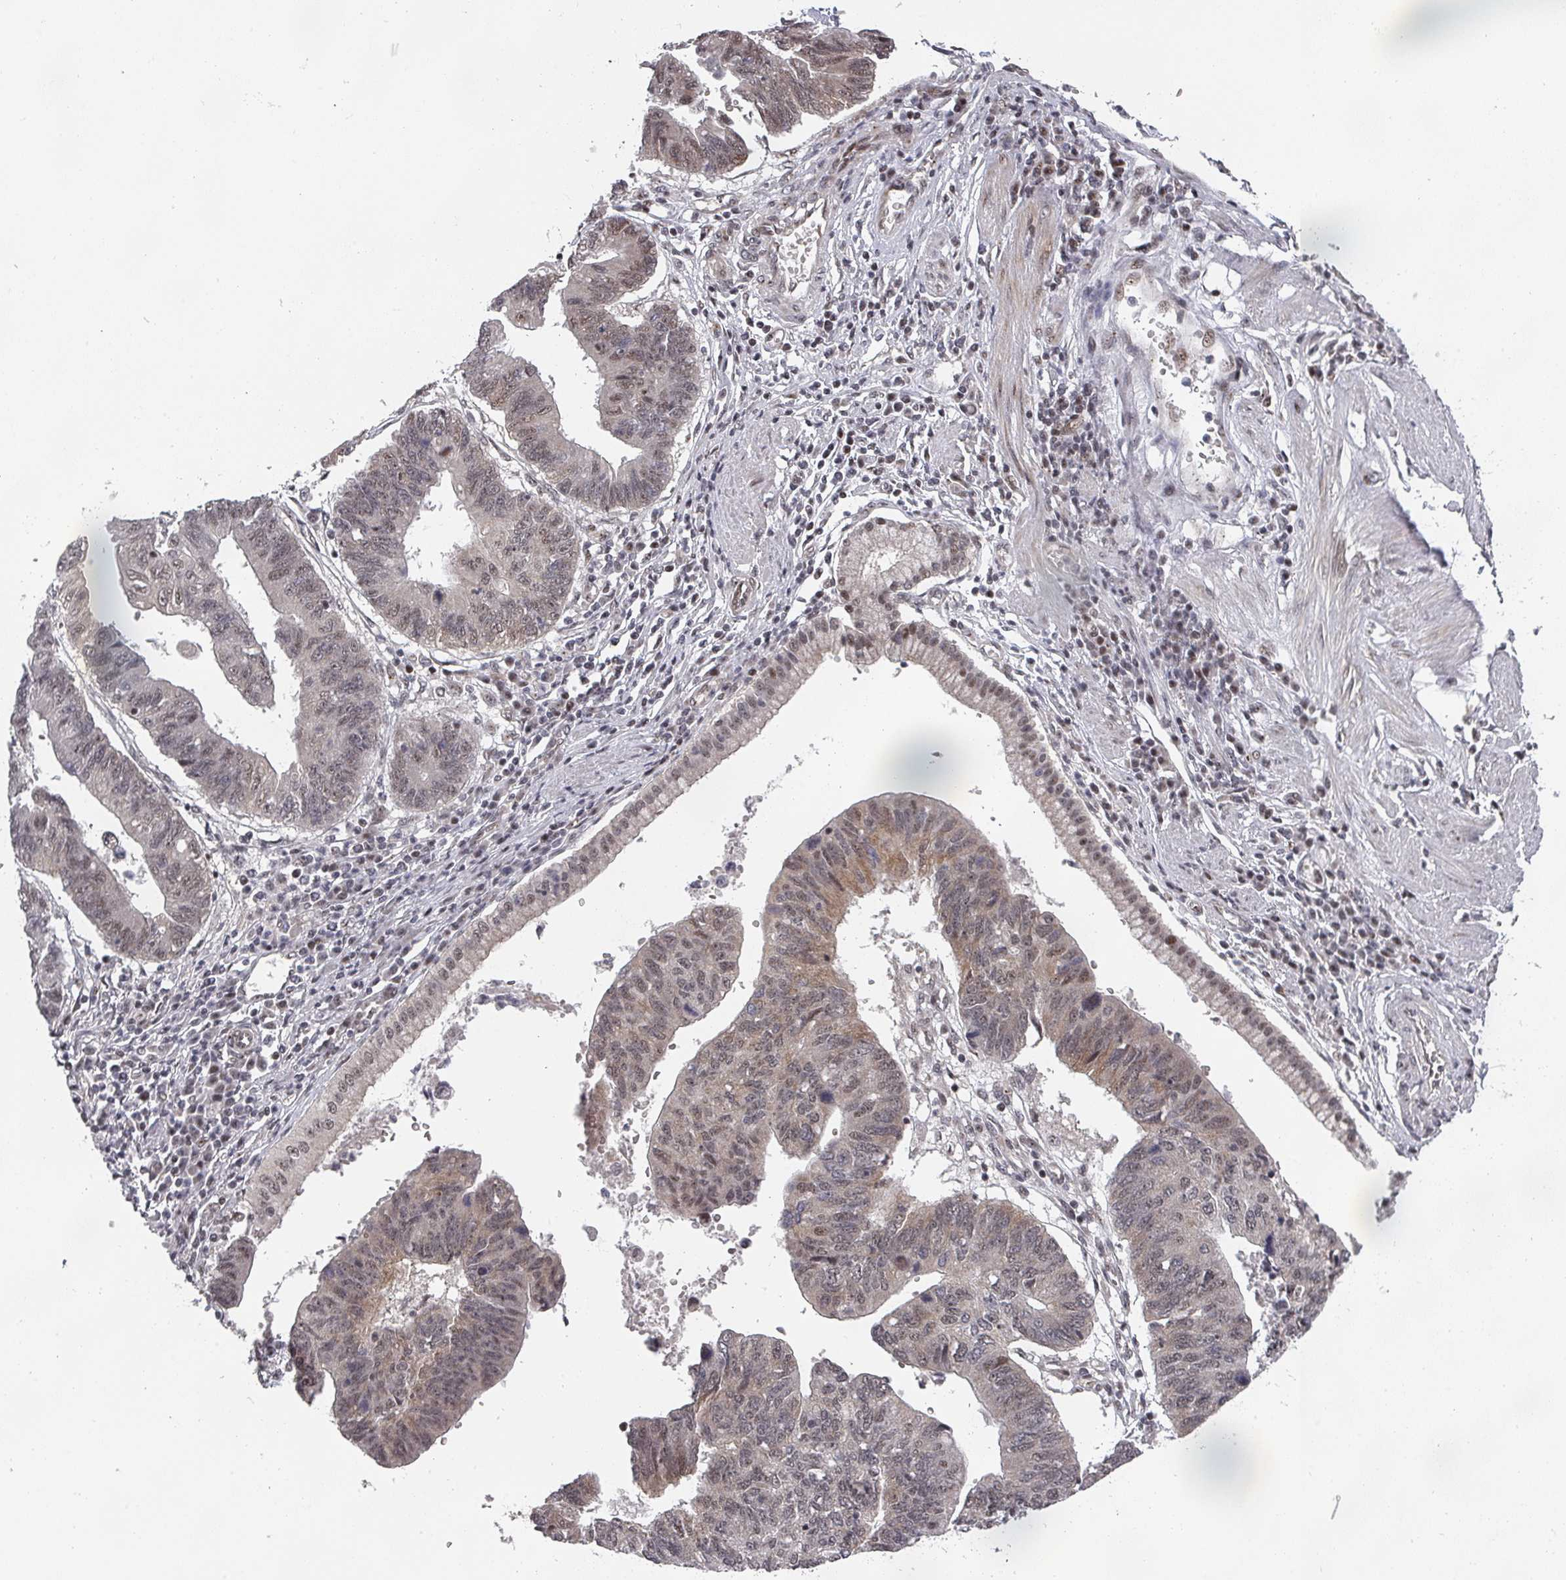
{"staining": {"intensity": "weak", "quantity": ">75%", "location": "cytoplasmic/membranous,nuclear"}, "tissue": "stomach cancer", "cell_type": "Tumor cells", "image_type": "cancer", "snomed": [{"axis": "morphology", "description": "Adenocarcinoma, NOS"}, {"axis": "topography", "description": "Stomach"}], "caption": "This photomicrograph reveals stomach adenocarcinoma stained with IHC to label a protein in brown. The cytoplasmic/membranous and nuclear of tumor cells show weak positivity for the protein. Nuclei are counter-stained blue.", "gene": "KIF1C", "patient": {"sex": "male", "age": 59}}